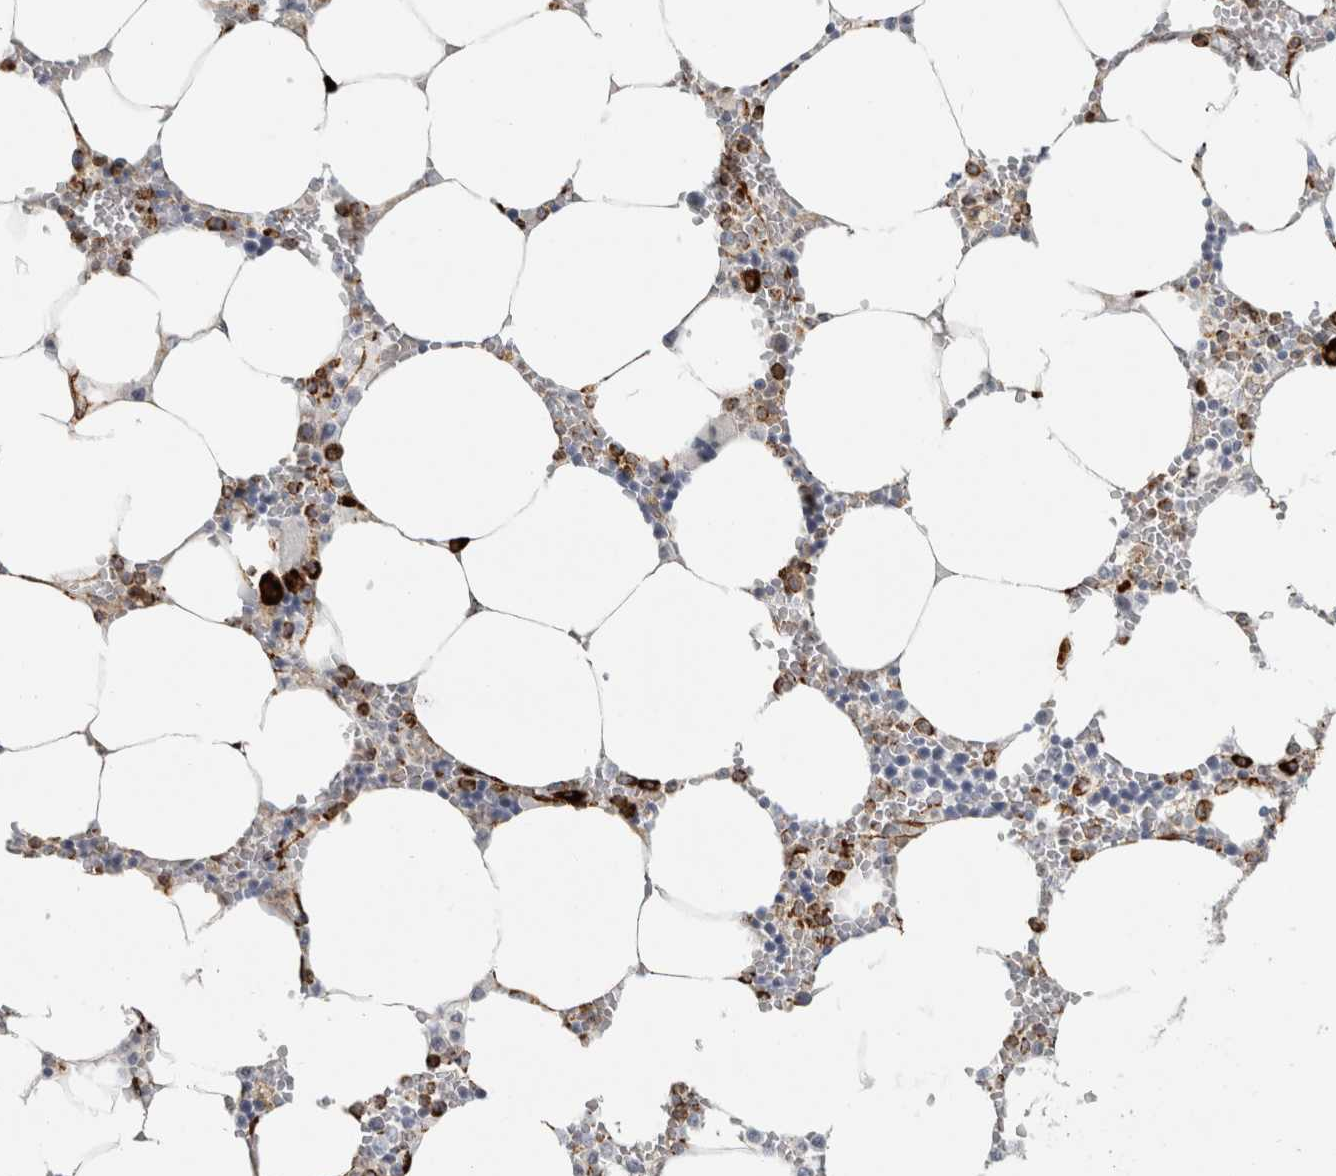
{"staining": {"intensity": "strong", "quantity": "<25%", "location": "cytoplasmic/membranous"}, "tissue": "bone marrow", "cell_type": "Hematopoietic cells", "image_type": "normal", "snomed": [{"axis": "morphology", "description": "Normal tissue, NOS"}, {"axis": "topography", "description": "Bone marrow"}], "caption": "Immunohistochemistry histopathology image of unremarkable bone marrow: human bone marrow stained using immunohistochemistry displays medium levels of strong protein expression localized specifically in the cytoplasmic/membranous of hematopoietic cells, appearing as a cytoplasmic/membranous brown color.", "gene": "OSTN", "patient": {"sex": "male", "age": 70}}